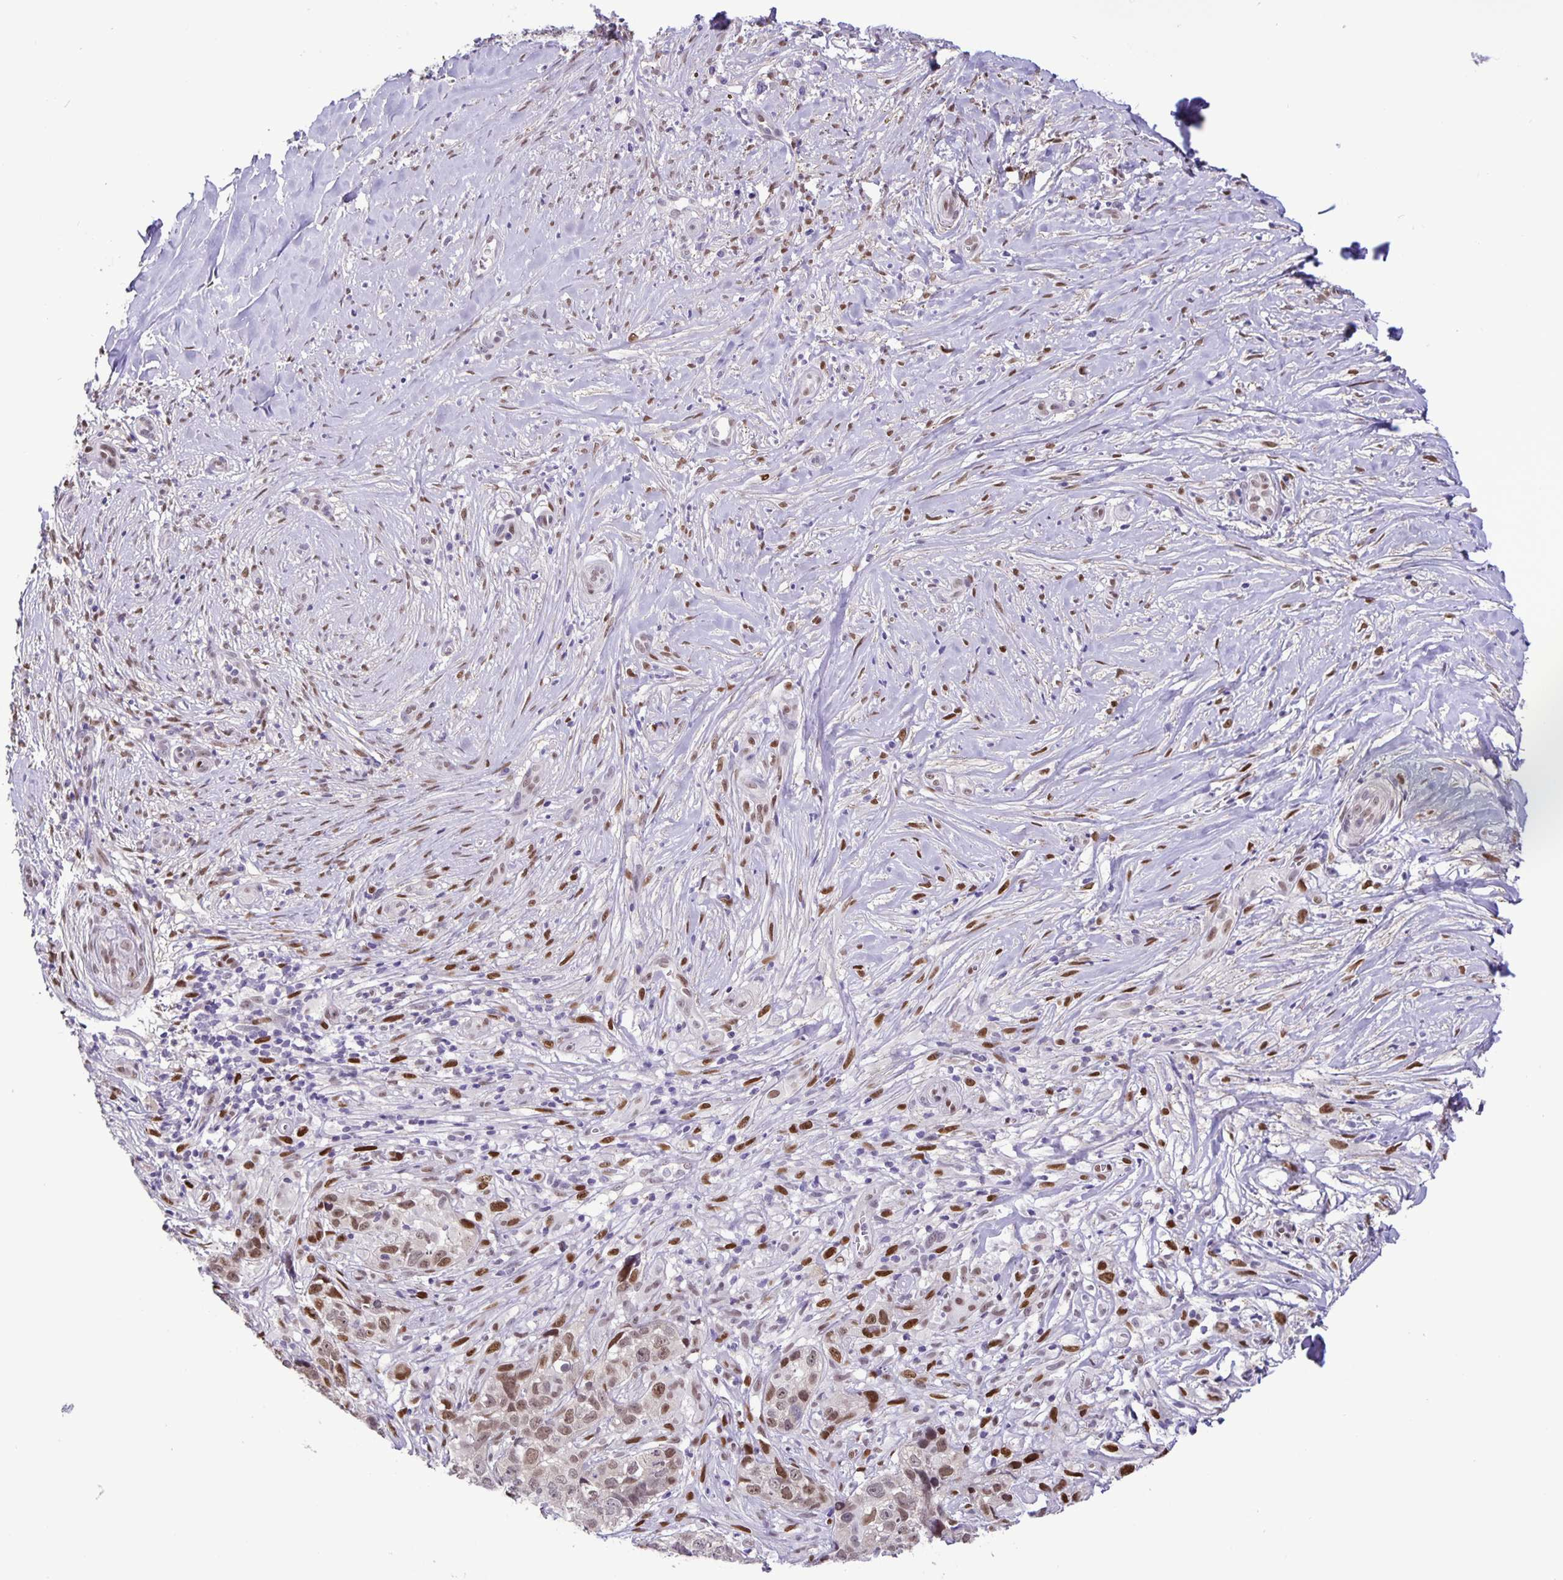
{"staining": {"intensity": "weak", "quantity": "<25%", "location": "nuclear"}, "tissue": "skin cancer", "cell_type": "Tumor cells", "image_type": "cancer", "snomed": [{"axis": "morphology", "description": "Basal cell carcinoma"}, {"axis": "topography", "description": "Skin"}], "caption": "An IHC photomicrograph of skin basal cell carcinoma is shown. There is no staining in tumor cells of skin basal cell carcinoma. (DAB (3,3'-diaminobenzidine) immunohistochemistry visualized using brightfield microscopy, high magnification).", "gene": "FOSL2", "patient": {"sex": "female", "age": 82}}